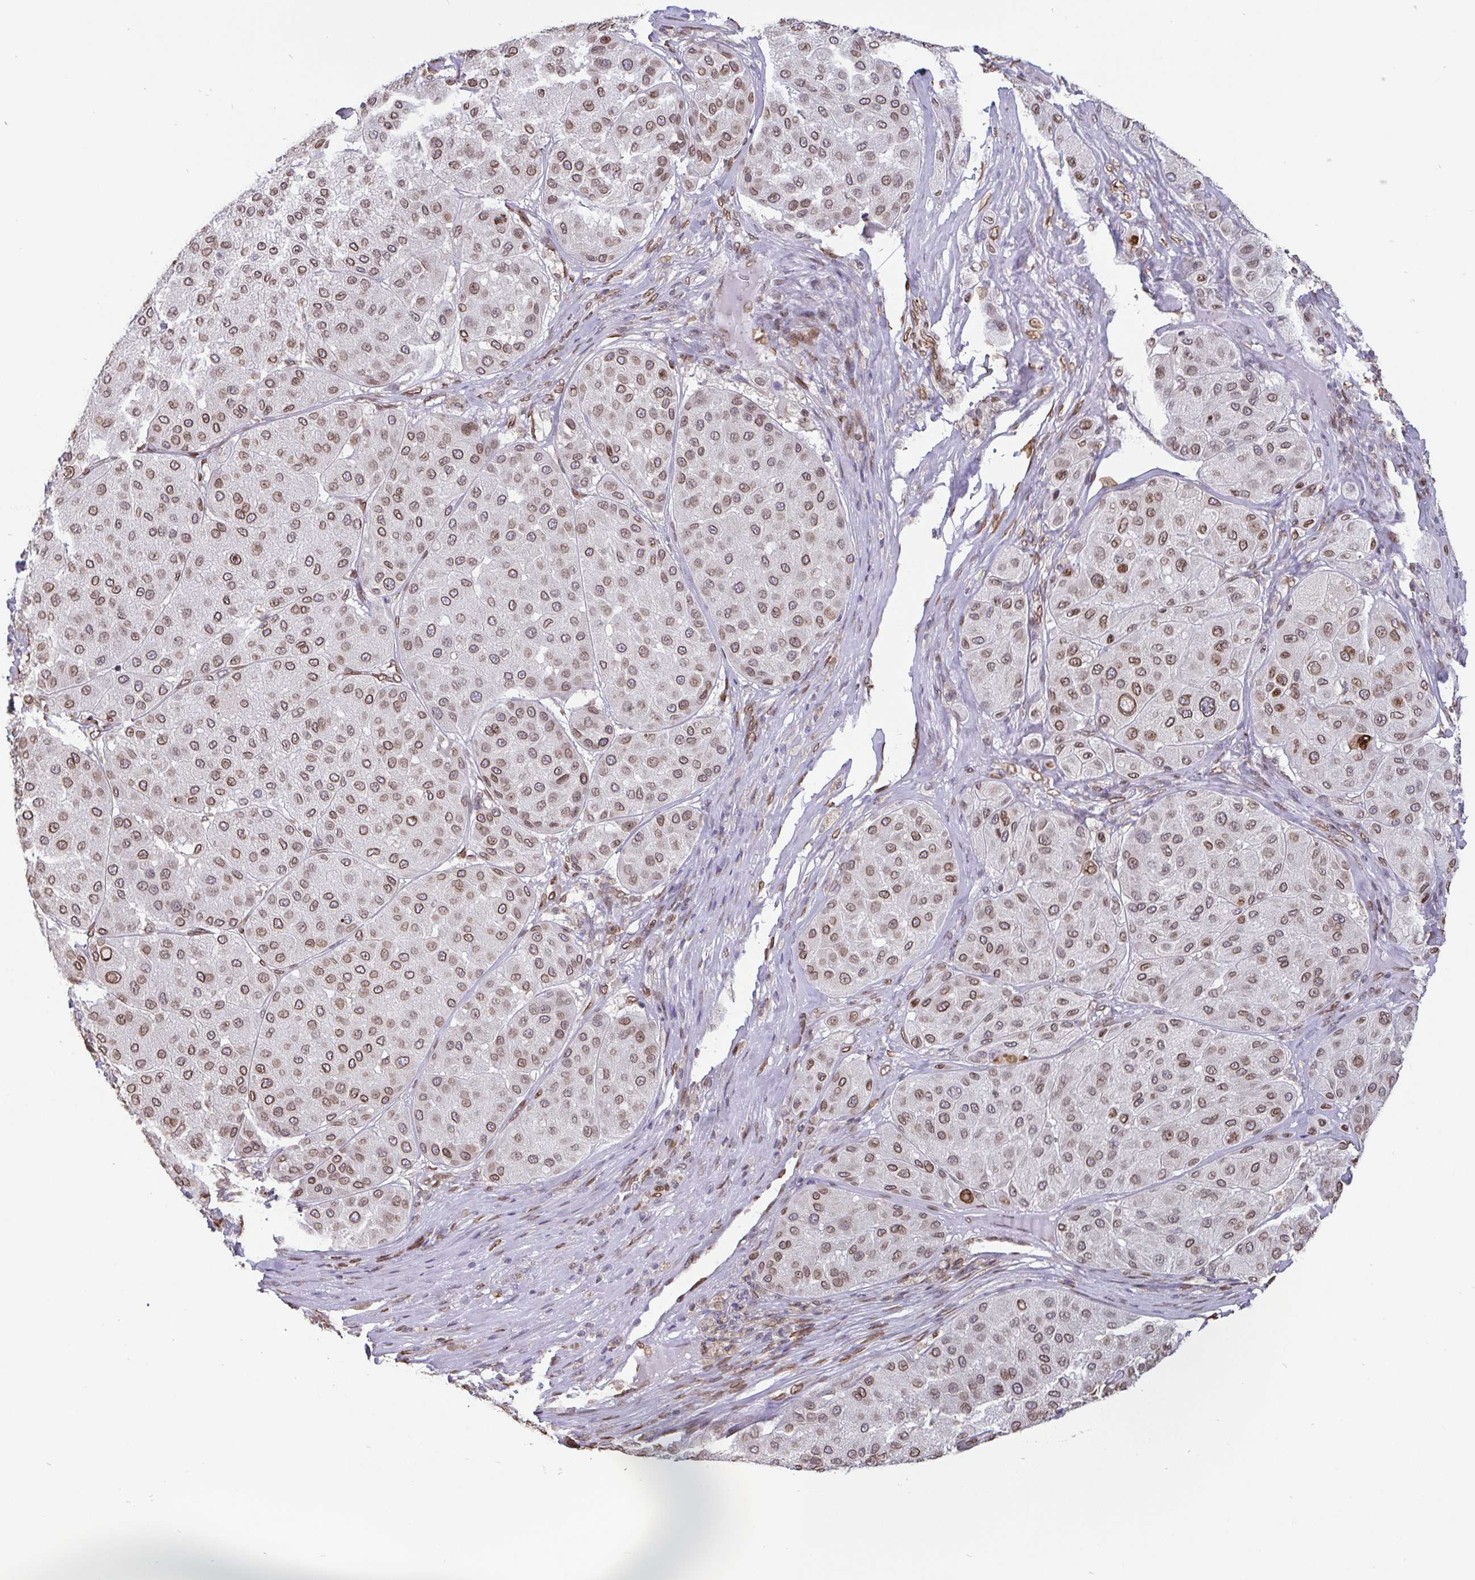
{"staining": {"intensity": "weak", "quantity": ">75%", "location": "cytoplasmic/membranous,nuclear"}, "tissue": "melanoma", "cell_type": "Tumor cells", "image_type": "cancer", "snomed": [{"axis": "morphology", "description": "Malignant melanoma, Metastatic site"}, {"axis": "topography", "description": "Smooth muscle"}], "caption": "Brown immunohistochemical staining in melanoma displays weak cytoplasmic/membranous and nuclear expression in approximately >75% of tumor cells. (DAB (3,3'-diaminobenzidine) IHC with brightfield microscopy, high magnification).", "gene": "EMD", "patient": {"sex": "male", "age": 41}}